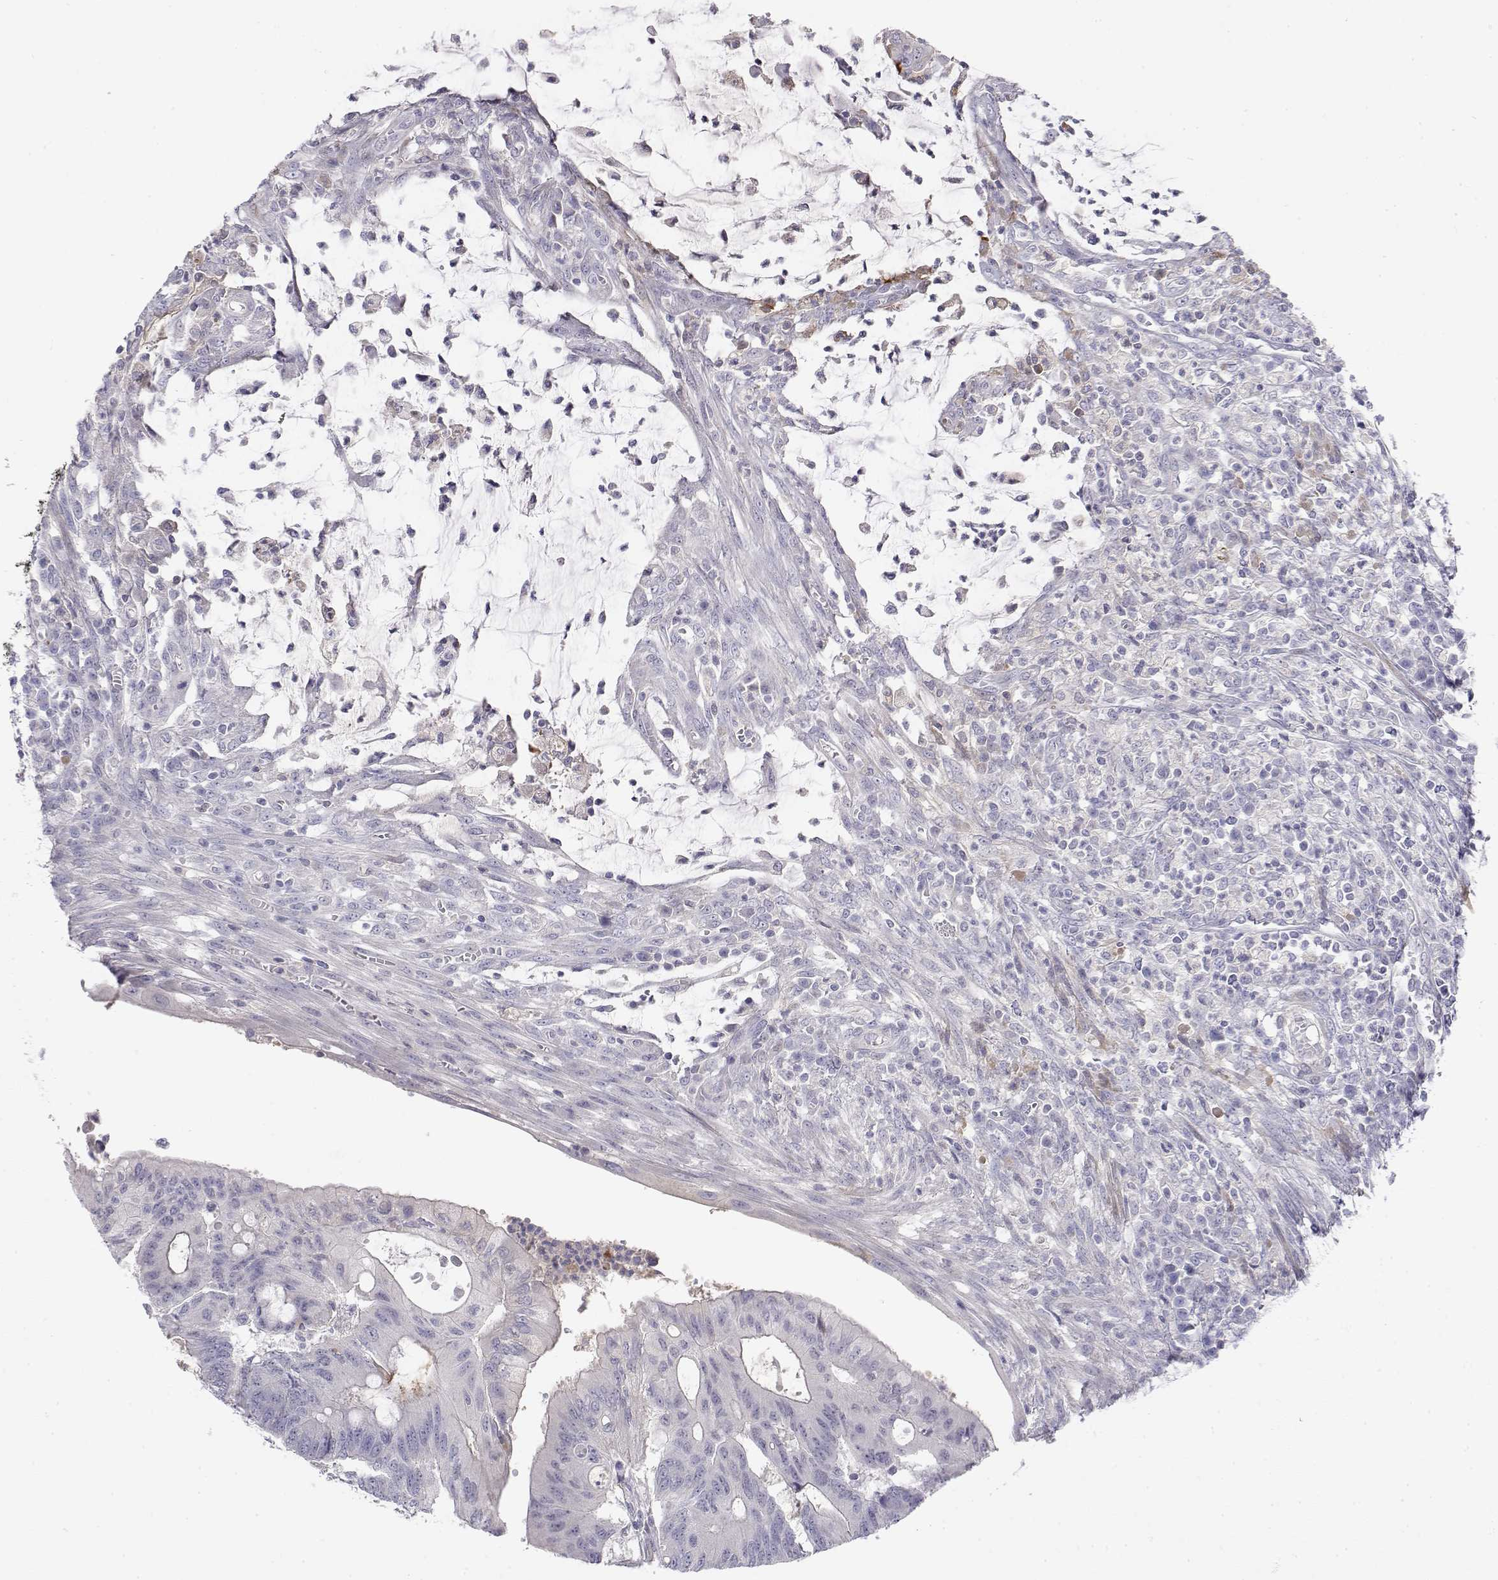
{"staining": {"intensity": "negative", "quantity": "none", "location": "none"}, "tissue": "colorectal cancer", "cell_type": "Tumor cells", "image_type": "cancer", "snomed": [{"axis": "morphology", "description": "Adenocarcinoma, NOS"}, {"axis": "topography", "description": "Colon"}], "caption": "Human adenocarcinoma (colorectal) stained for a protein using immunohistochemistry (IHC) shows no expression in tumor cells.", "gene": "GGACT", "patient": {"sex": "male", "age": 65}}